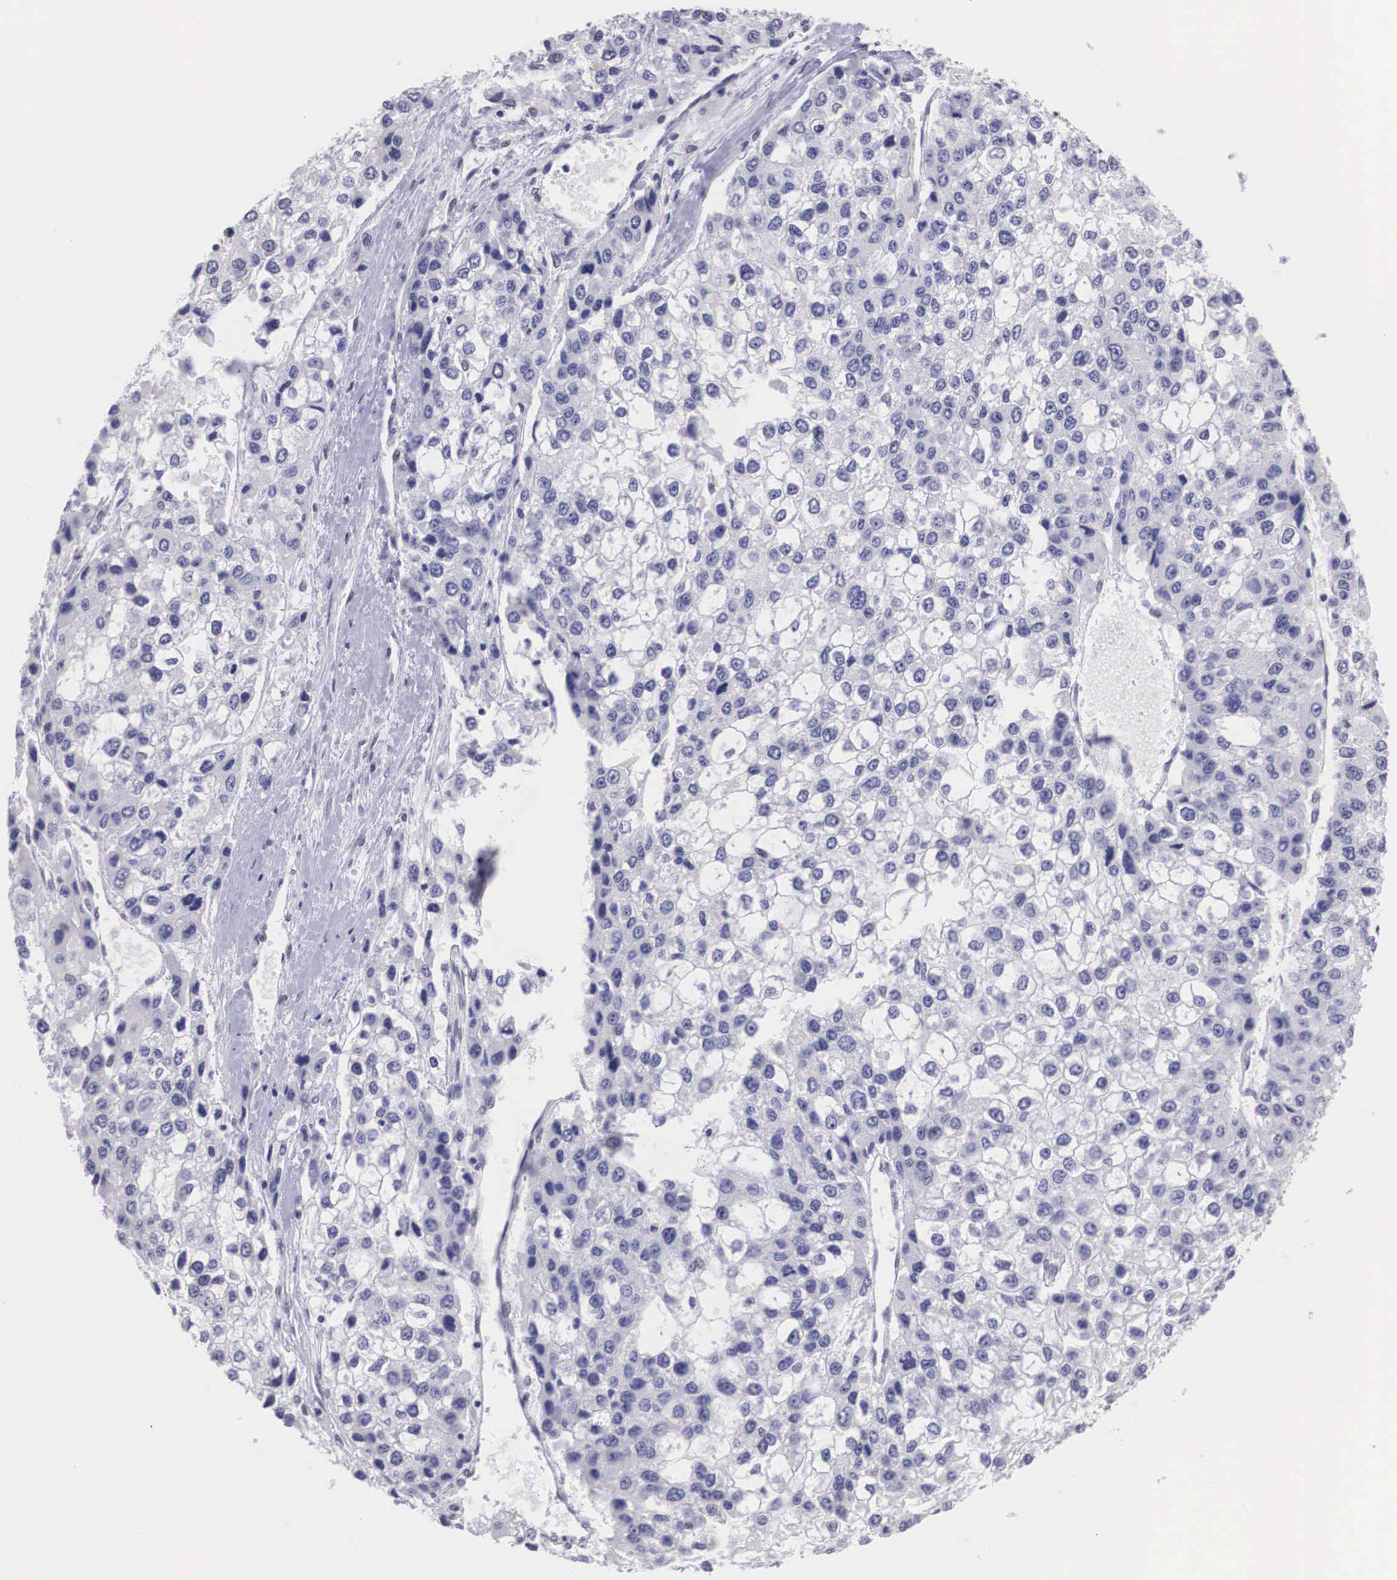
{"staining": {"intensity": "negative", "quantity": "none", "location": "none"}, "tissue": "liver cancer", "cell_type": "Tumor cells", "image_type": "cancer", "snomed": [{"axis": "morphology", "description": "Carcinoma, Hepatocellular, NOS"}, {"axis": "topography", "description": "Liver"}], "caption": "Immunohistochemical staining of liver cancer reveals no significant positivity in tumor cells.", "gene": "ETV6", "patient": {"sex": "female", "age": 66}}